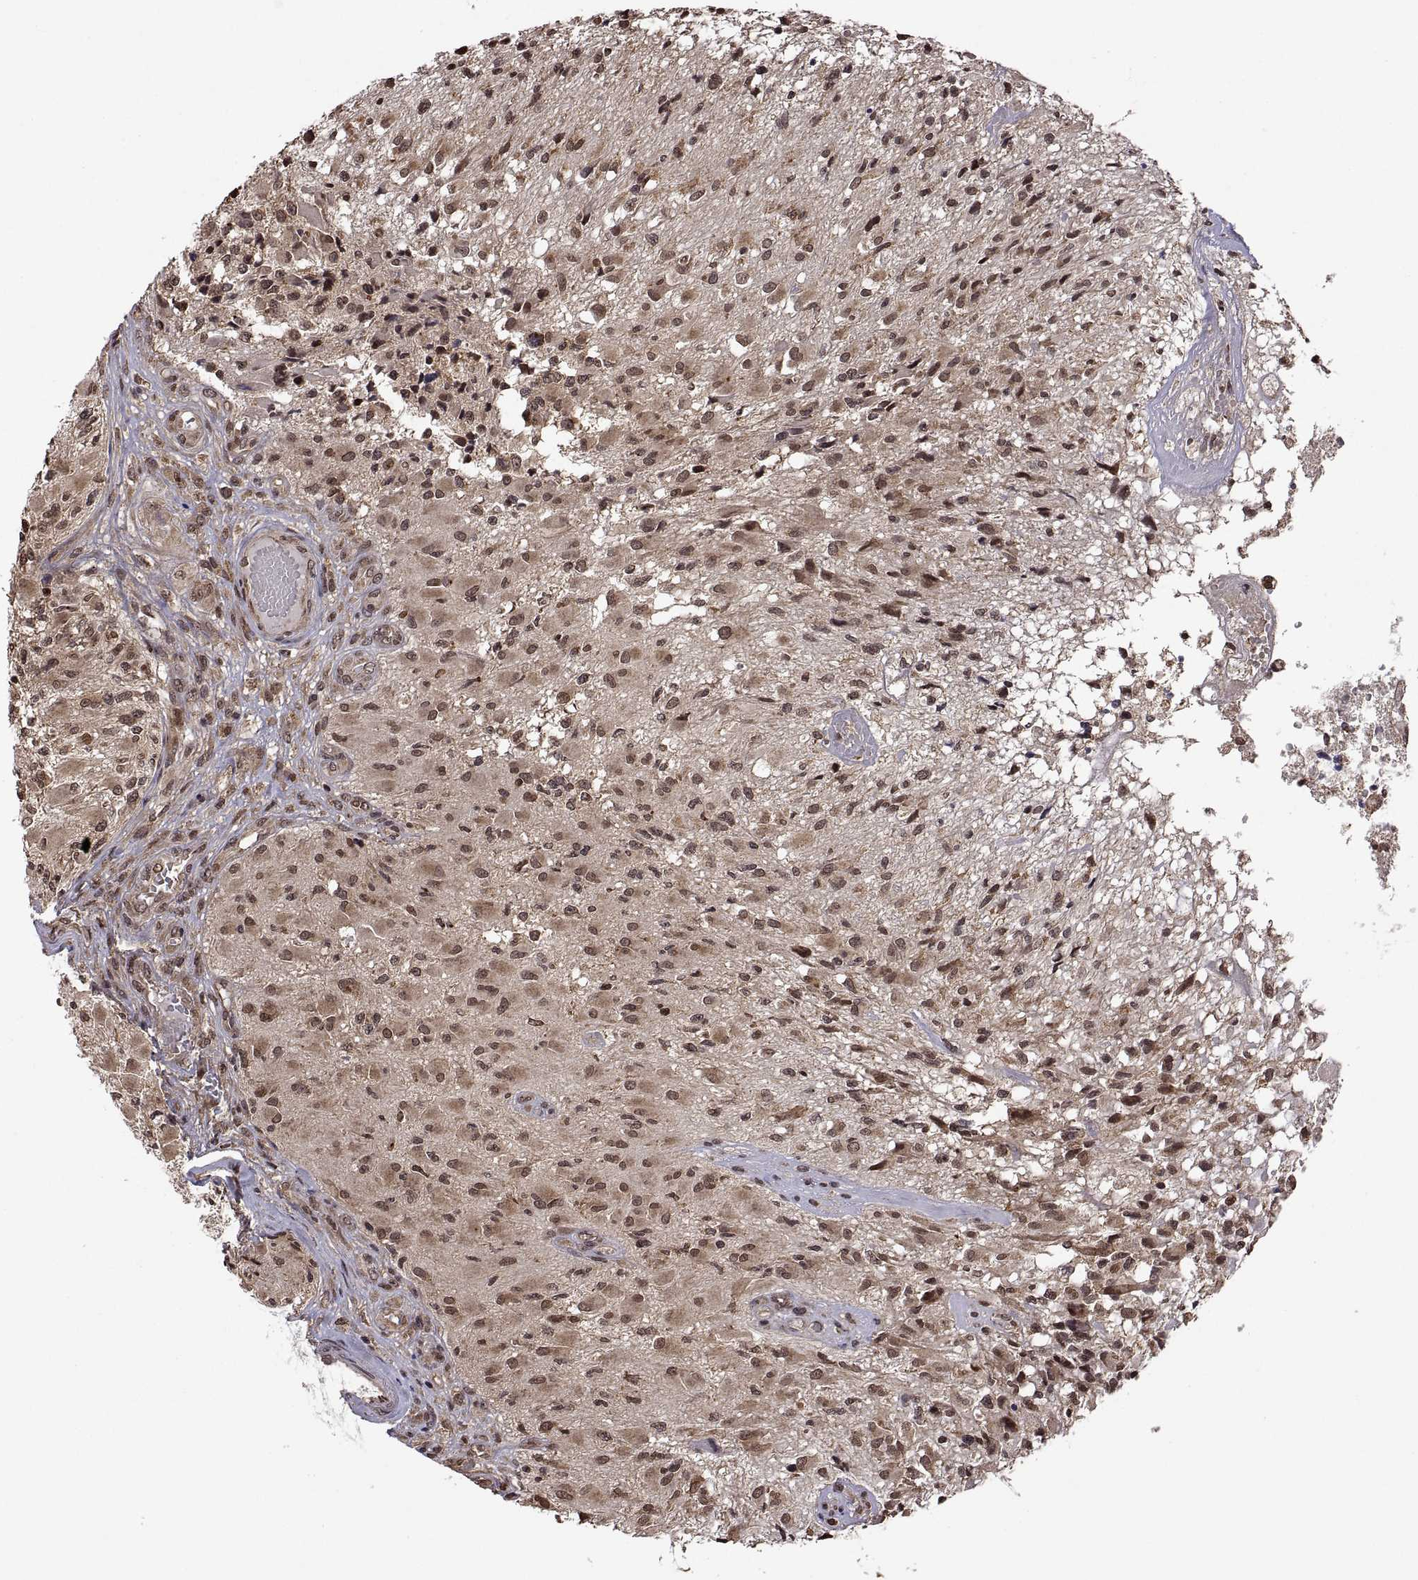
{"staining": {"intensity": "weak", "quantity": ">75%", "location": "cytoplasmic/membranous,nuclear"}, "tissue": "glioma", "cell_type": "Tumor cells", "image_type": "cancer", "snomed": [{"axis": "morphology", "description": "Glioma, malignant, High grade"}, {"axis": "topography", "description": "Brain"}], "caption": "Tumor cells reveal low levels of weak cytoplasmic/membranous and nuclear positivity in approximately >75% of cells in human malignant glioma (high-grade). The staining is performed using DAB brown chromogen to label protein expression. The nuclei are counter-stained blue using hematoxylin.", "gene": "ZNRF2", "patient": {"sex": "female", "age": 63}}